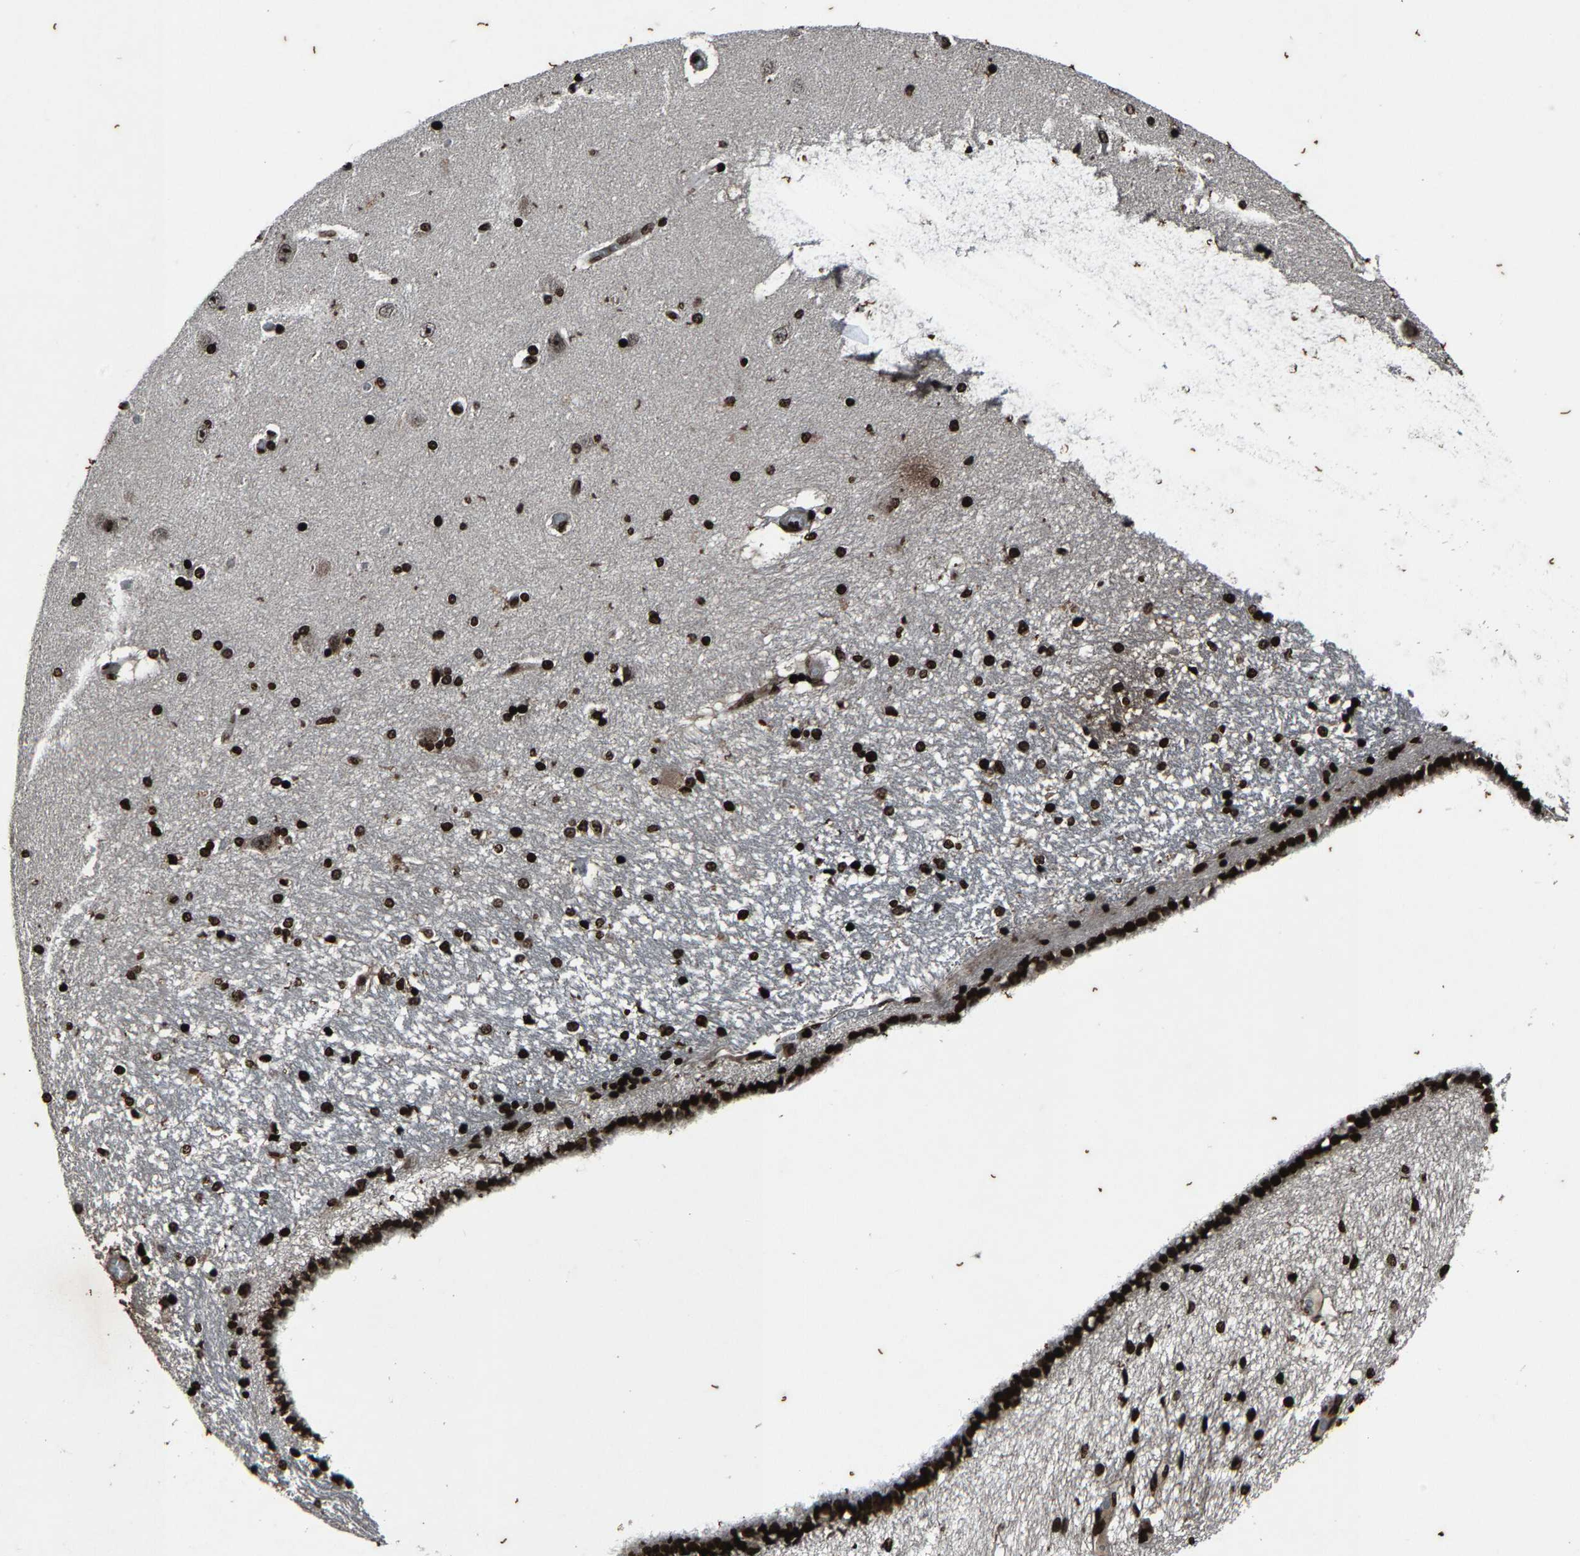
{"staining": {"intensity": "strong", "quantity": ">75%", "location": "nuclear"}, "tissue": "hippocampus", "cell_type": "Glial cells", "image_type": "normal", "snomed": [{"axis": "morphology", "description": "Normal tissue, NOS"}, {"axis": "topography", "description": "Hippocampus"}], "caption": "A high amount of strong nuclear expression is seen in about >75% of glial cells in normal hippocampus. Ihc stains the protein of interest in brown and the nuclei are stained blue.", "gene": "H4C1", "patient": {"sex": "female", "age": 54}}